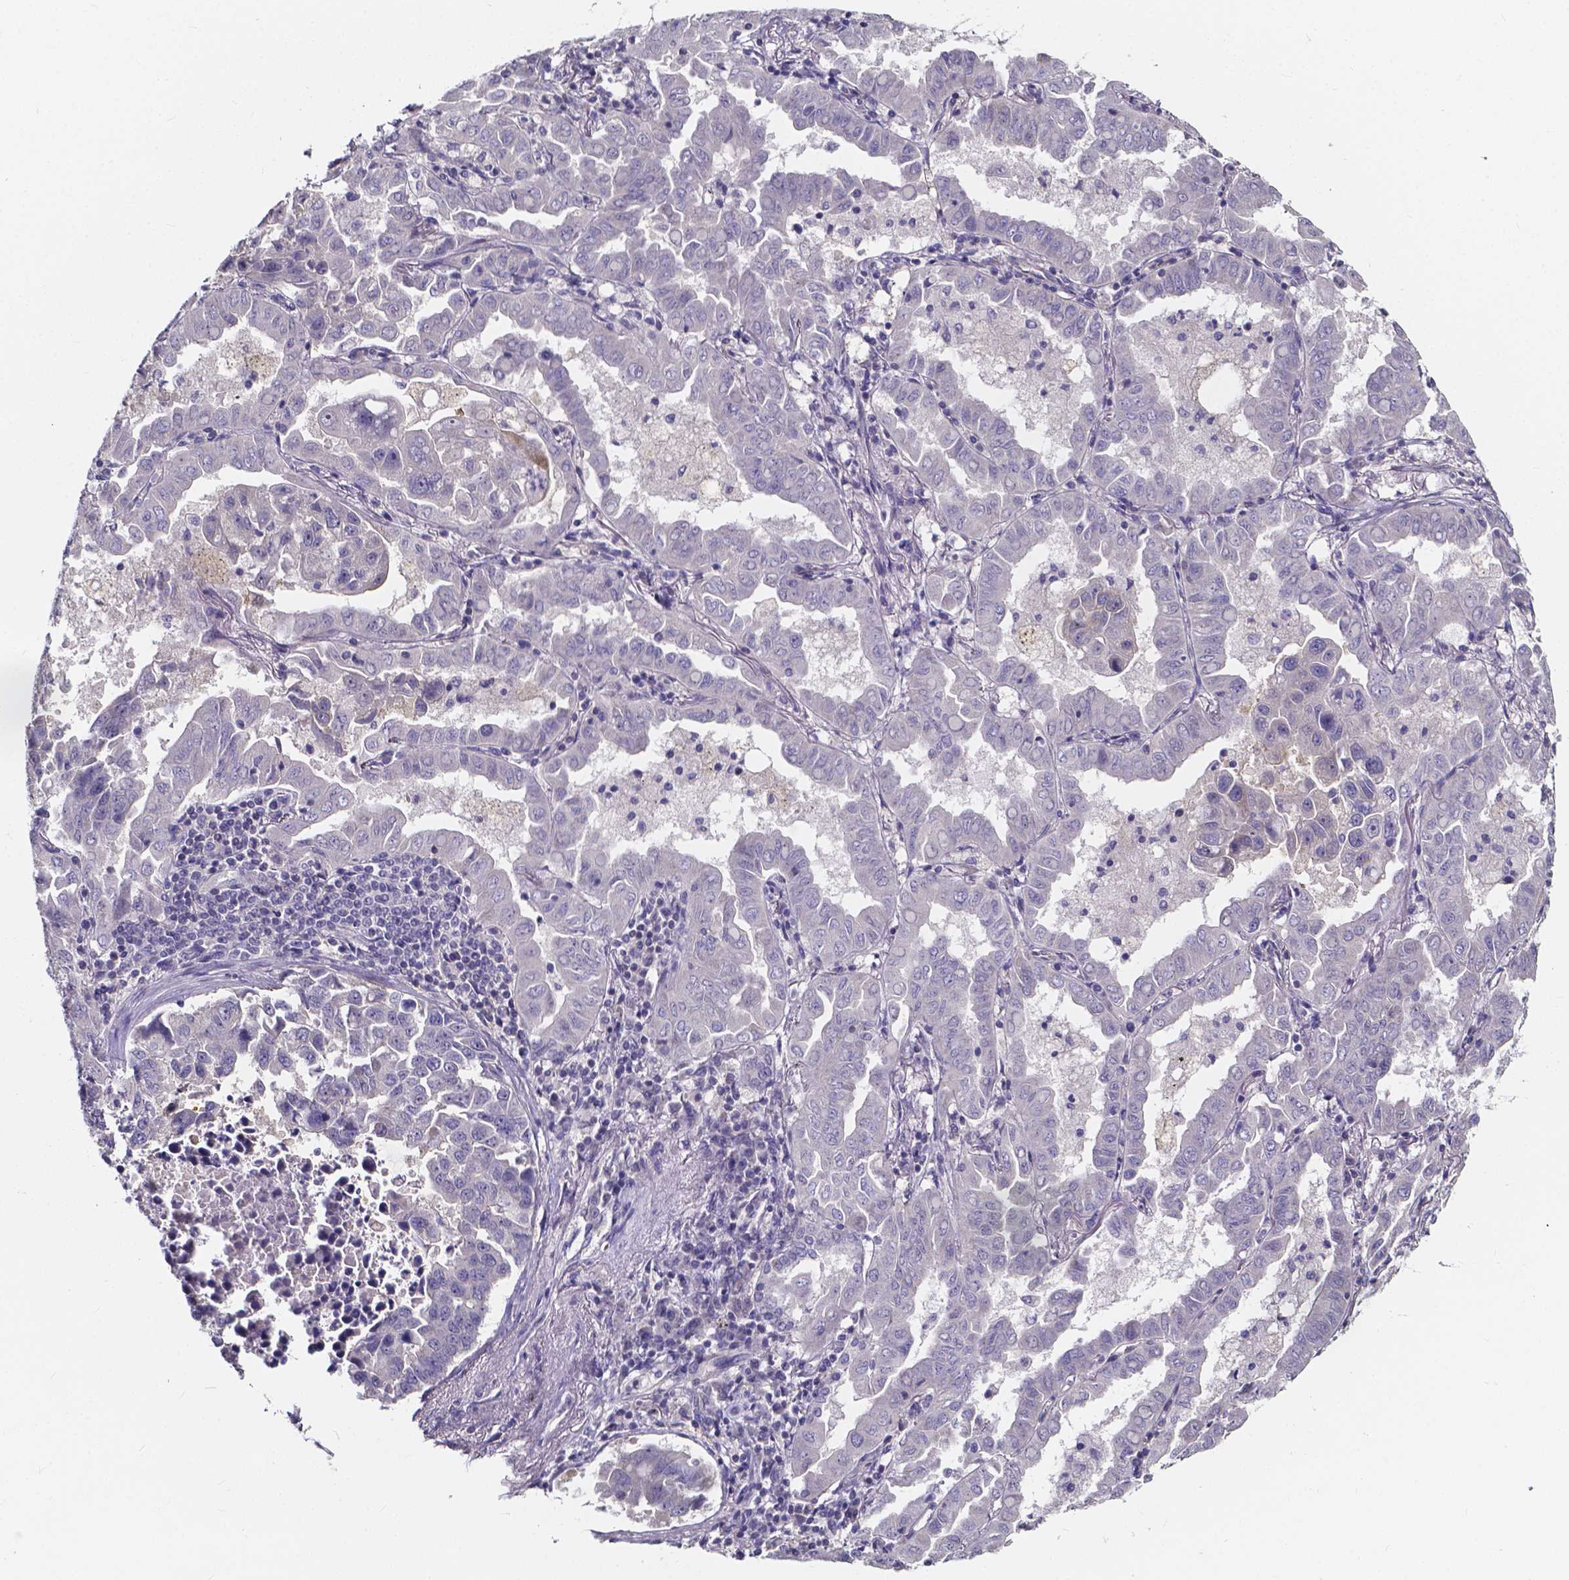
{"staining": {"intensity": "negative", "quantity": "none", "location": "none"}, "tissue": "lung cancer", "cell_type": "Tumor cells", "image_type": "cancer", "snomed": [{"axis": "morphology", "description": "Adenocarcinoma, NOS"}, {"axis": "topography", "description": "Lung"}], "caption": "Protein analysis of adenocarcinoma (lung) reveals no significant expression in tumor cells.", "gene": "THEMIS", "patient": {"sex": "male", "age": 64}}